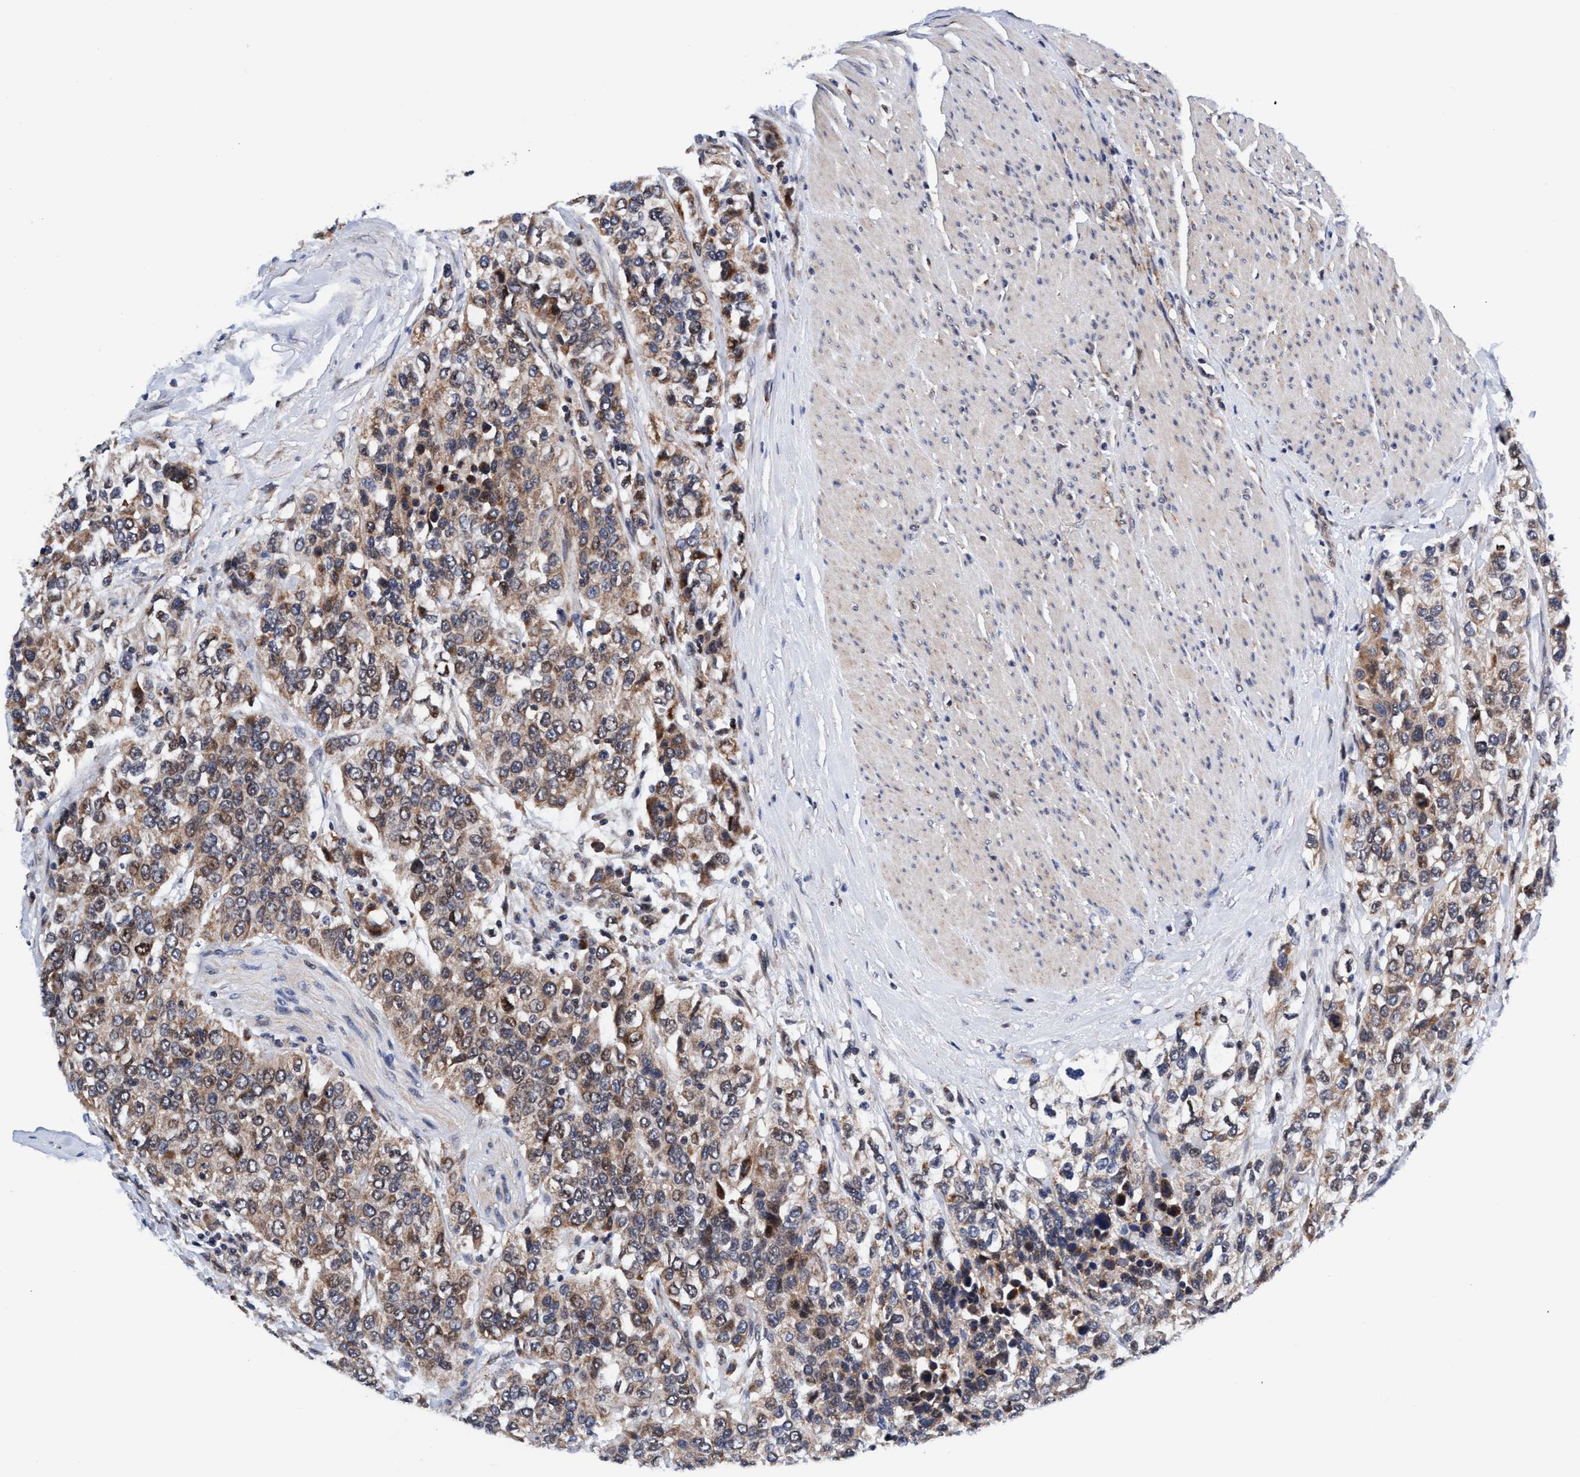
{"staining": {"intensity": "weak", "quantity": ">75%", "location": "cytoplasmic/membranous"}, "tissue": "urothelial cancer", "cell_type": "Tumor cells", "image_type": "cancer", "snomed": [{"axis": "morphology", "description": "Urothelial carcinoma, High grade"}, {"axis": "topography", "description": "Urinary bladder"}], "caption": "Human urothelial cancer stained with a brown dye shows weak cytoplasmic/membranous positive staining in about >75% of tumor cells.", "gene": "AGAP2", "patient": {"sex": "female", "age": 80}}